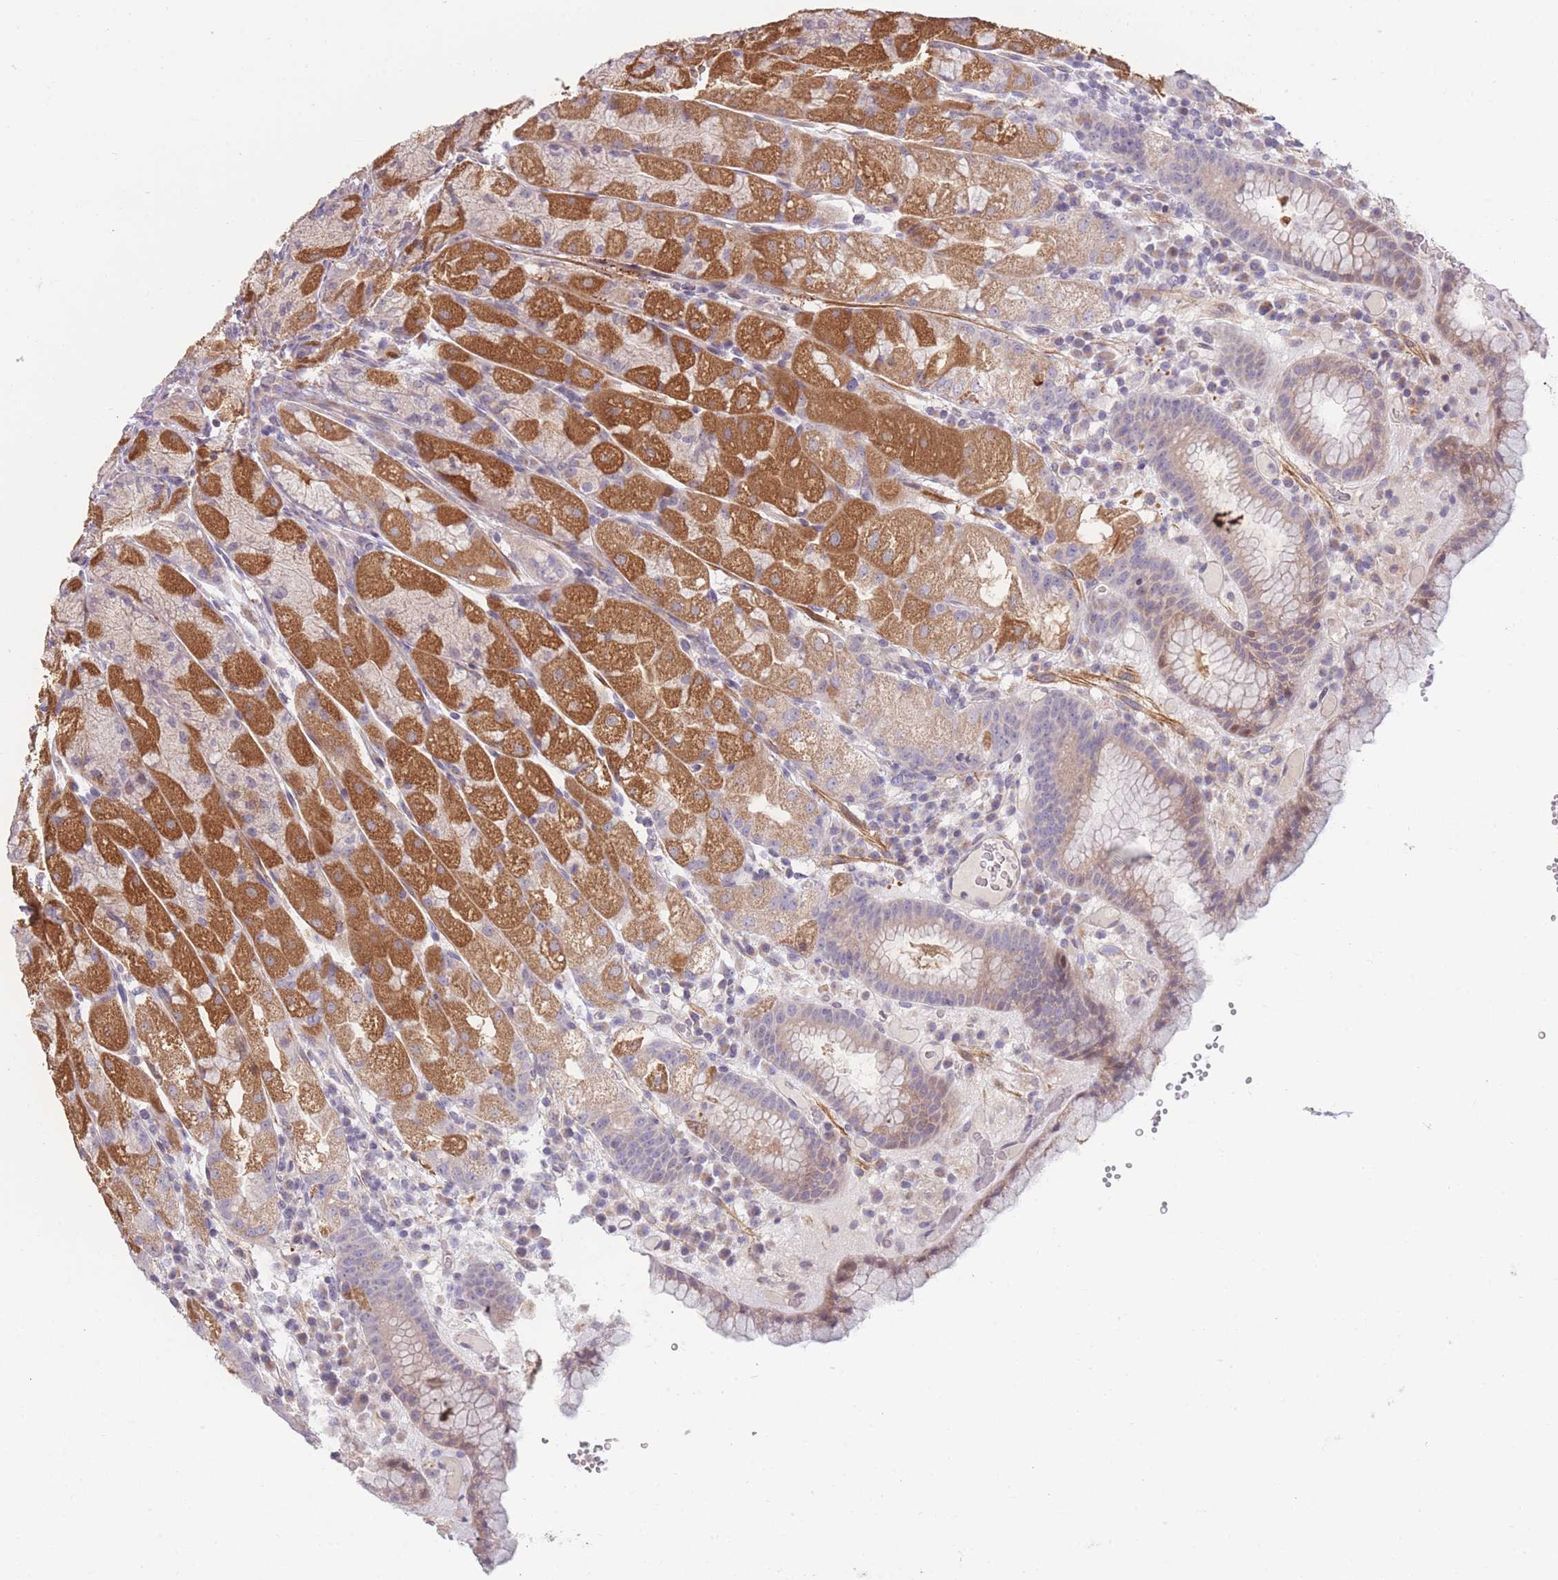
{"staining": {"intensity": "strong", "quantity": "25%-75%", "location": "cytoplasmic/membranous"}, "tissue": "stomach", "cell_type": "Glandular cells", "image_type": "normal", "snomed": [{"axis": "morphology", "description": "Normal tissue, NOS"}, {"axis": "topography", "description": "Stomach, upper"}], "caption": "Unremarkable stomach was stained to show a protein in brown. There is high levels of strong cytoplasmic/membranous staining in about 25%-75% of glandular cells.", "gene": "CCNQ", "patient": {"sex": "male", "age": 52}}